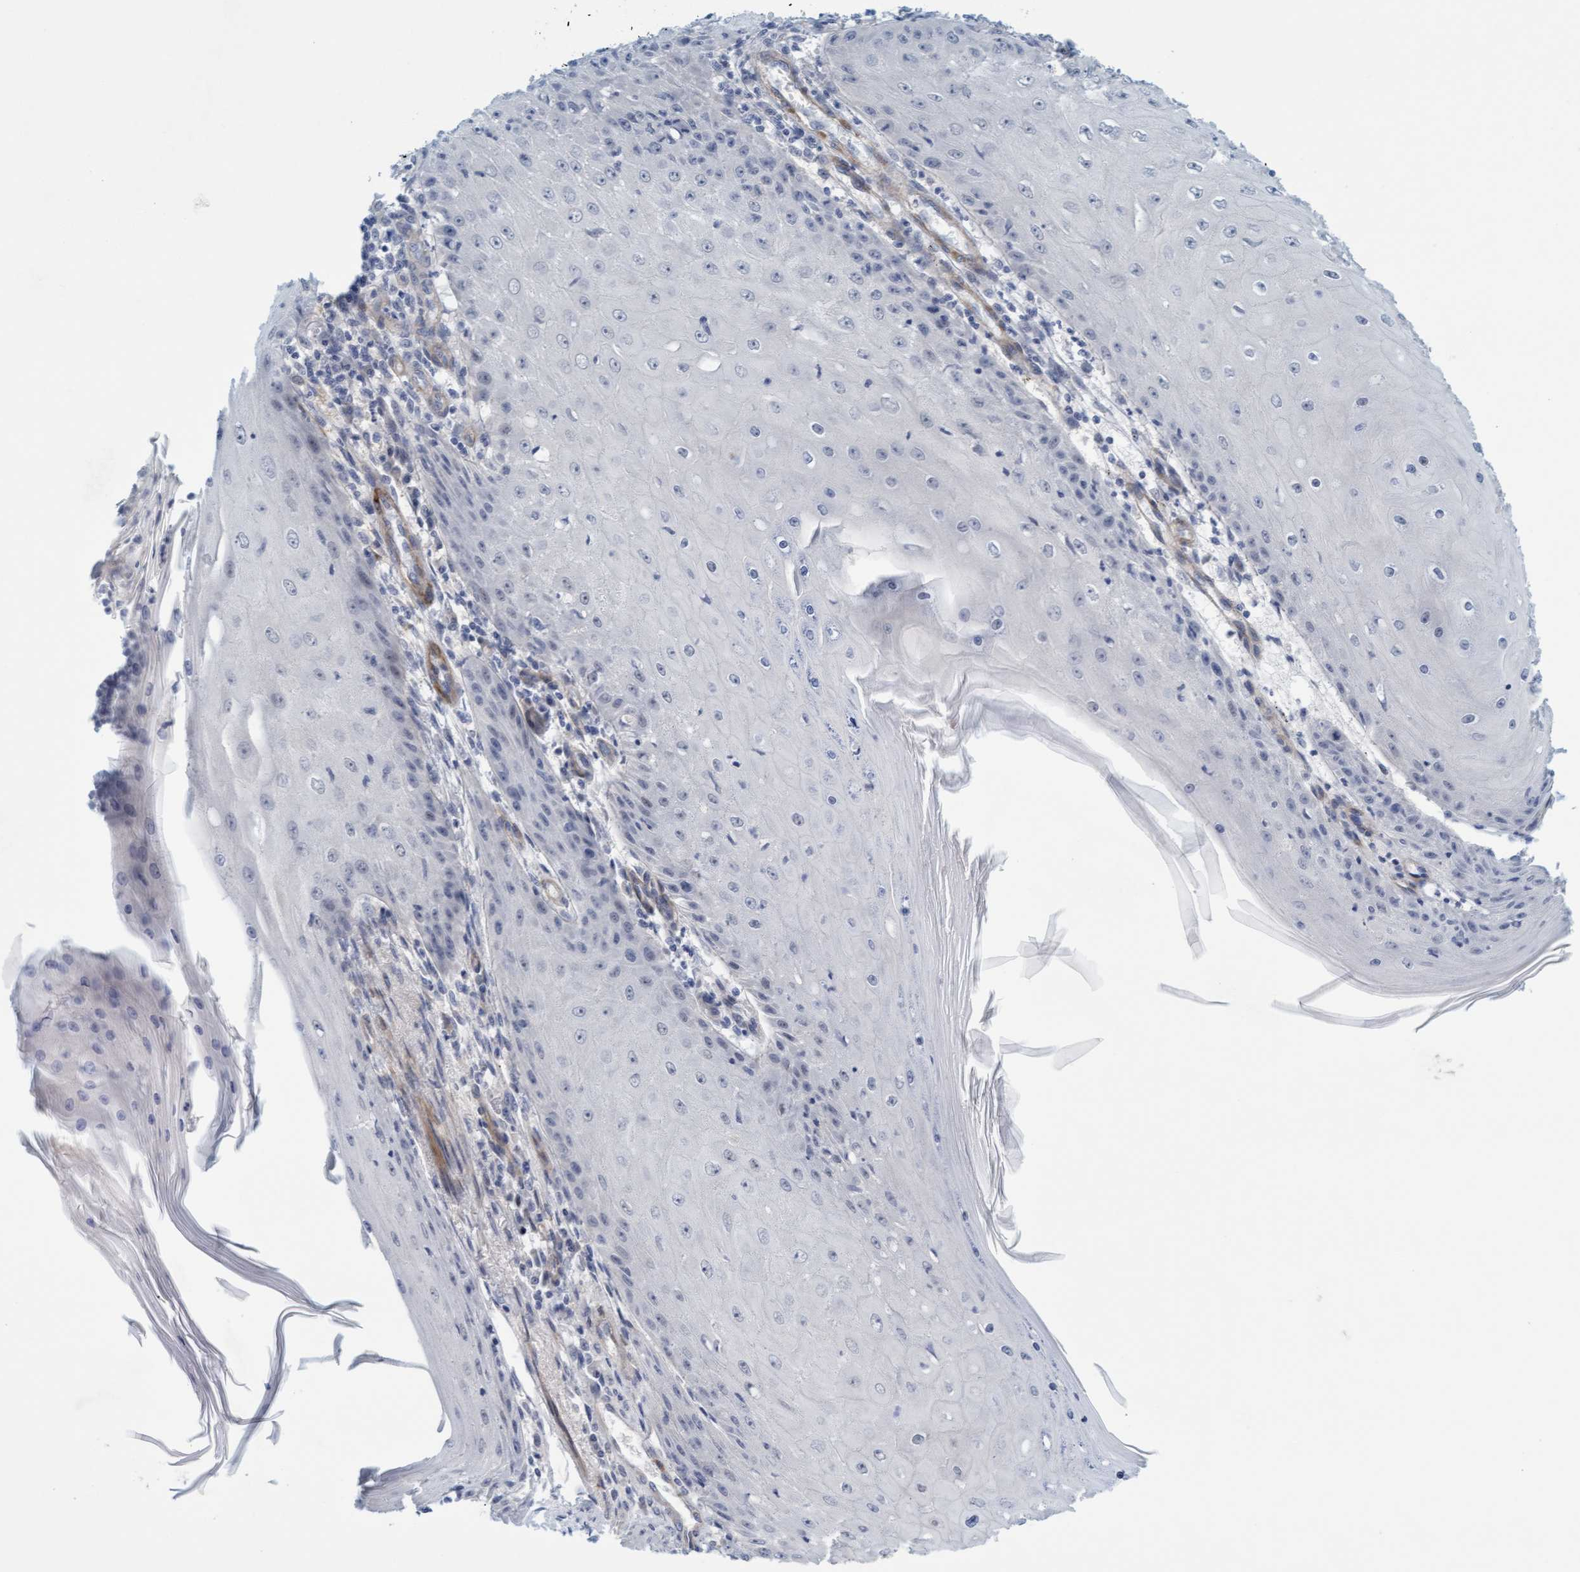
{"staining": {"intensity": "negative", "quantity": "none", "location": "none"}, "tissue": "skin cancer", "cell_type": "Tumor cells", "image_type": "cancer", "snomed": [{"axis": "morphology", "description": "Squamous cell carcinoma, NOS"}, {"axis": "topography", "description": "Skin"}], "caption": "The IHC image has no significant staining in tumor cells of skin squamous cell carcinoma tissue.", "gene": "TSTD2", "patient": {"sex": "female", "age": 73}}